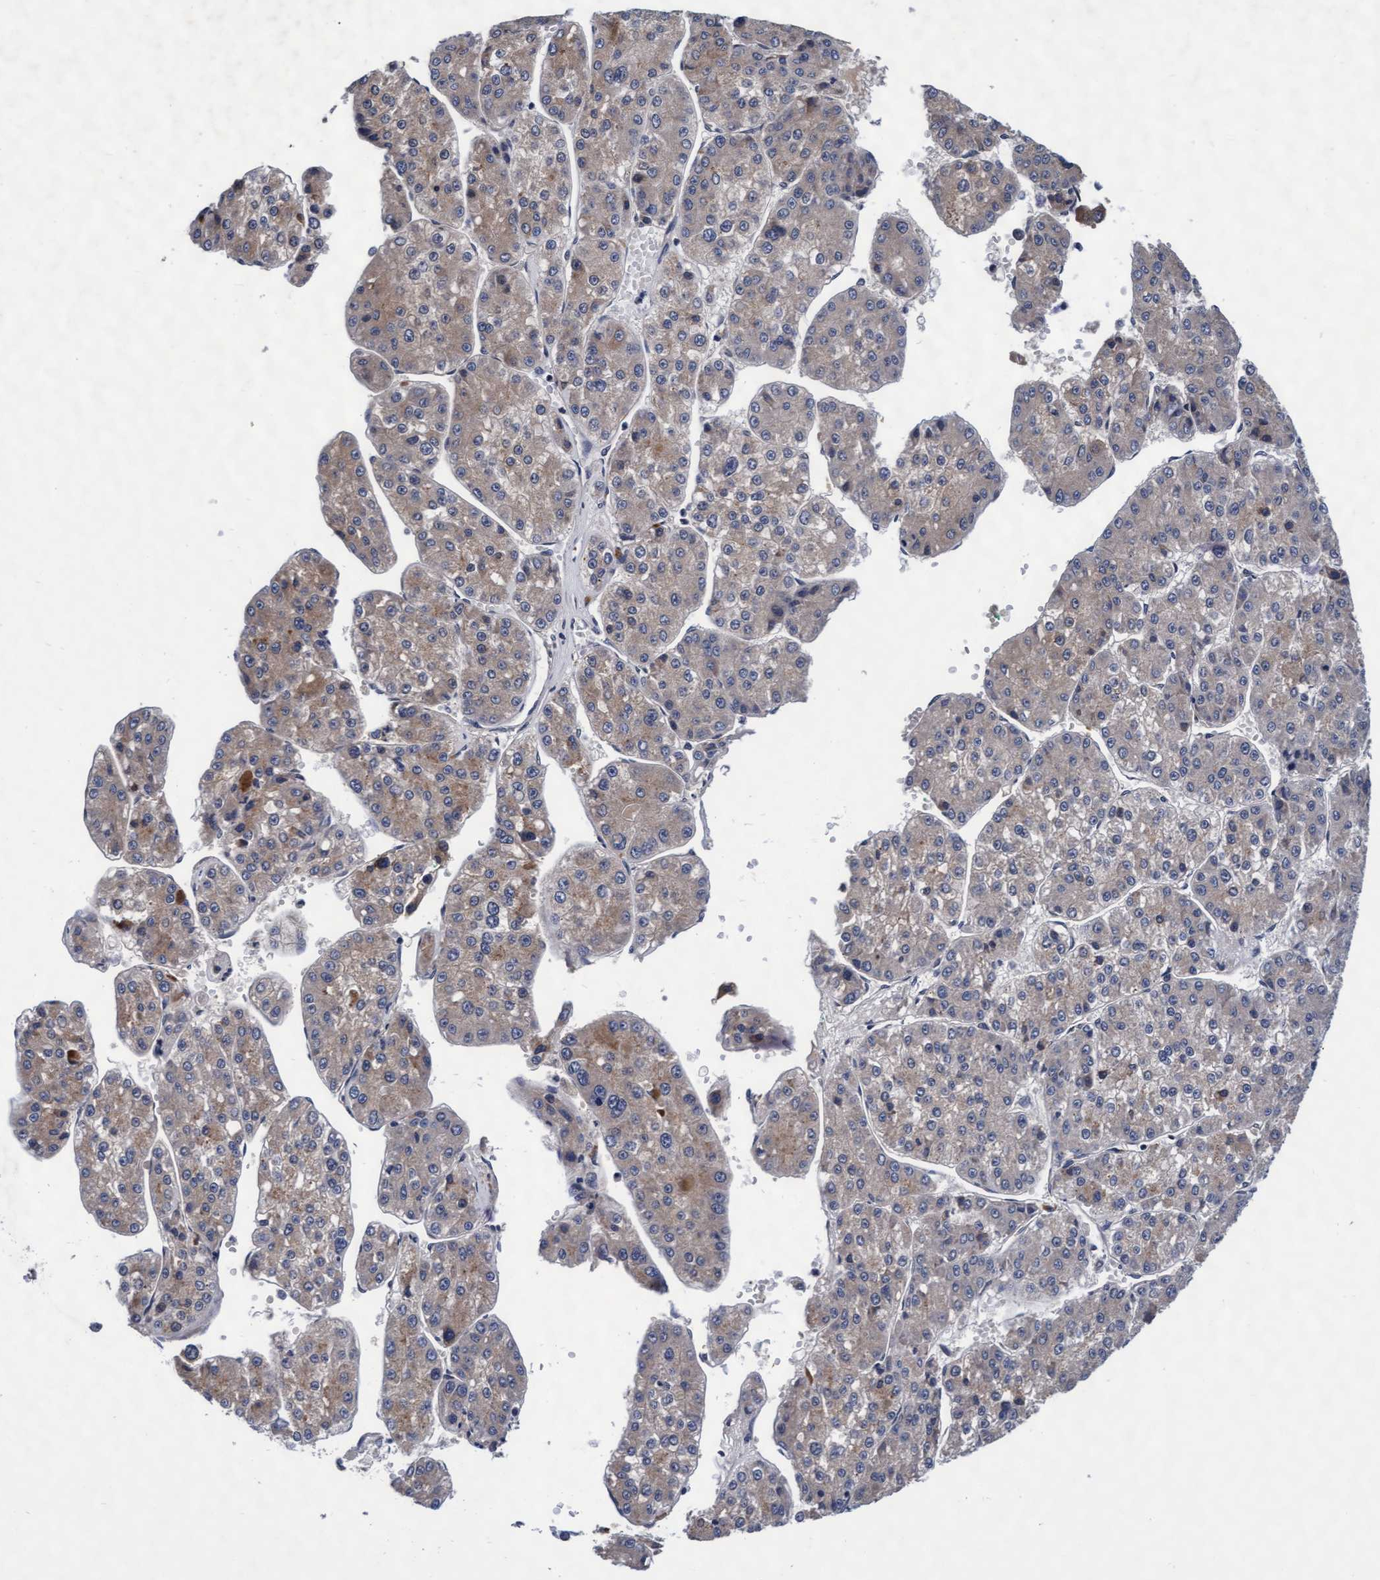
{"staining": {"intensity": "weak", "quantity": "25%-75%", "location": "cytoplasmic/membranous"}, "tissue": "liver cancer", "cell_type": "Tumor cells", "image_type": "cancer", "snomed": [{"axis": "morphology", "description": "Carcinoma, Hepatocellular, NOS"}, {"axis": "topography", "description": "Liver"}], "caption": "Immunohistochemical staining of liver cancer (hepatocellular carcinoma) exhibits weak cytoplasmic/membranous protein expression in about 25%-75% of tumor cells.", "gene": "EFCAB13", "patient": {"sex": "female", "age": 73}}